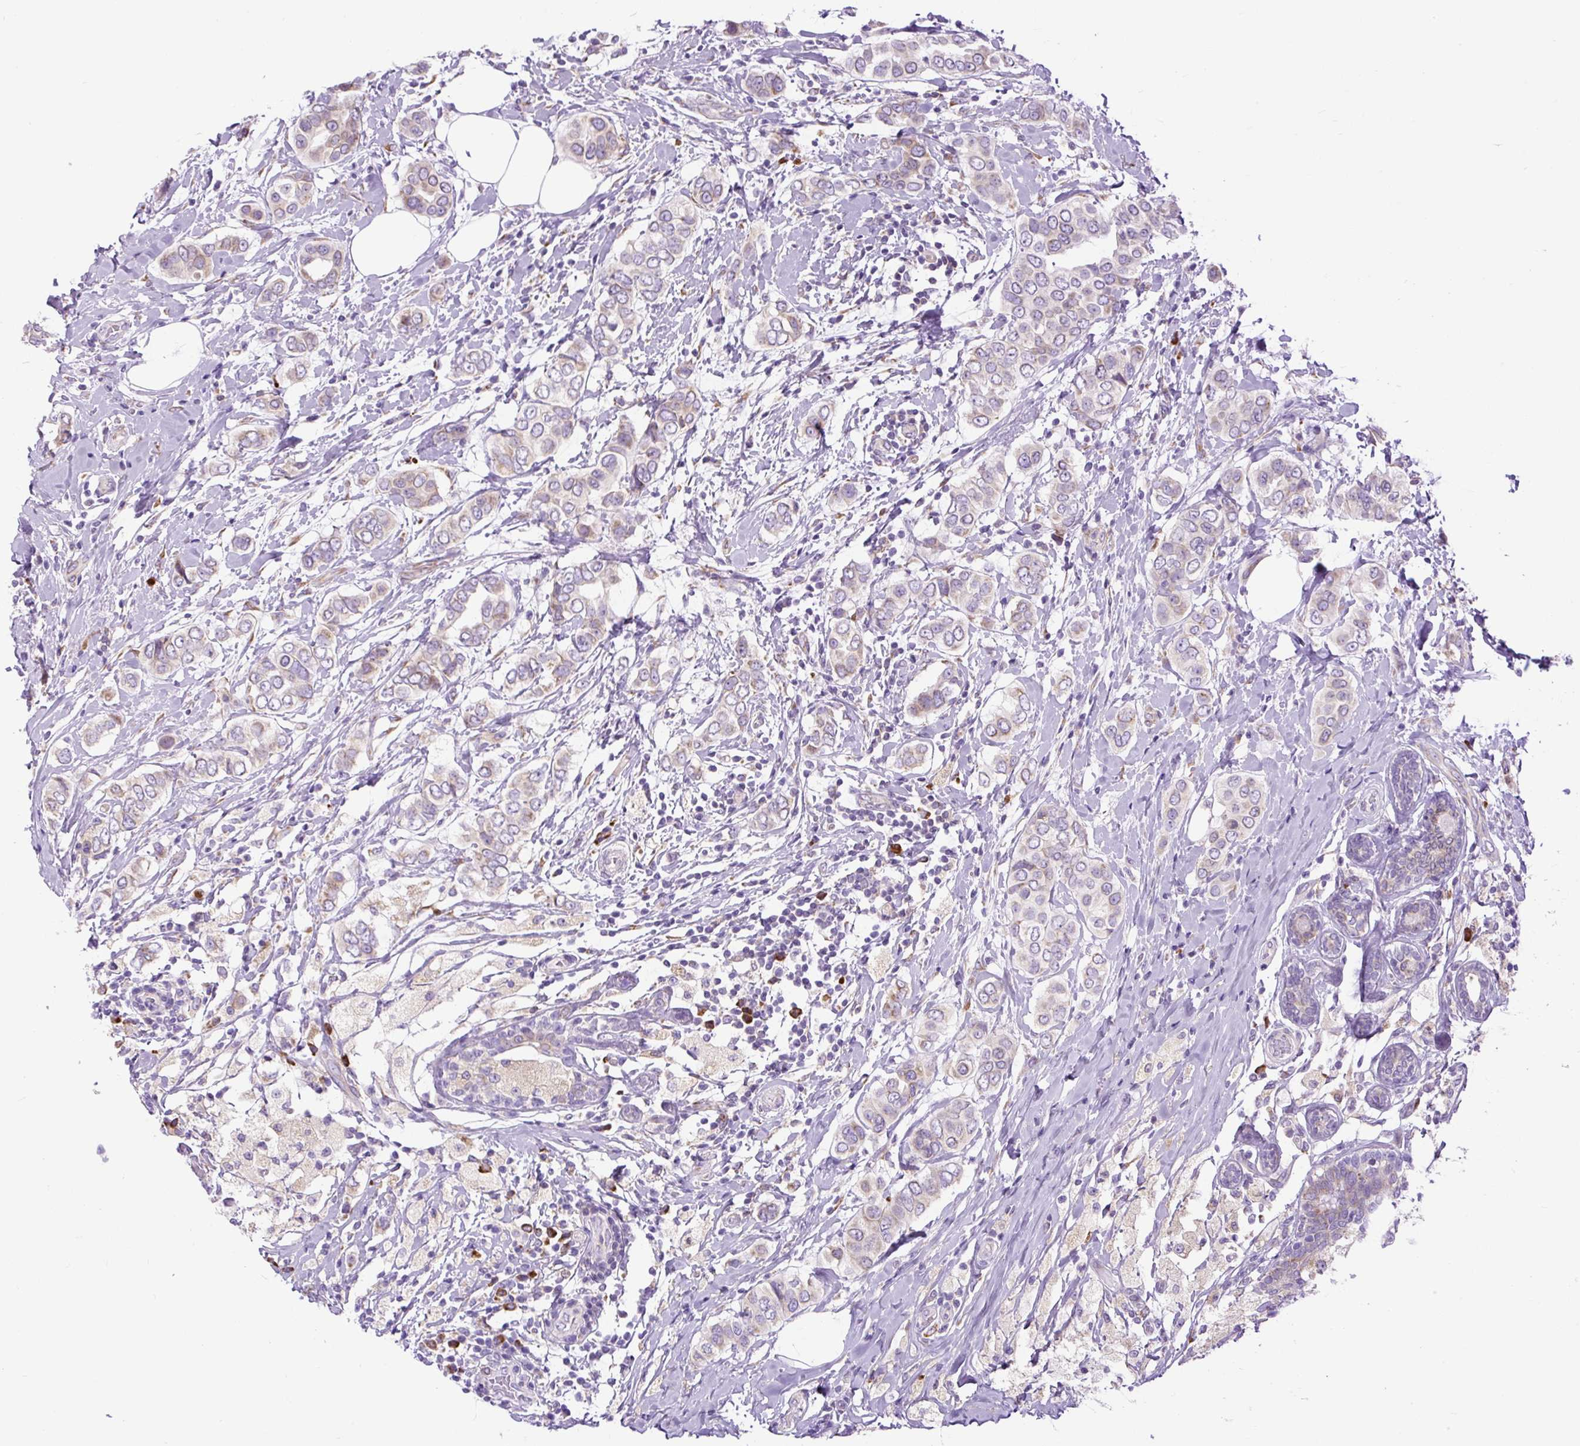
{"staining": {"intensity": "weak", "quantity": "25%-75%", "location": "cytoplasmic/membranous"}, "tissue": "breast cancer", "cell_type": "Tumor cells", "image_type": "cancer", "snomed": [{"axis": "morphology", "description": "Lobular carcinoma"}, {"axis": "topography", "description": "Breast"}], "caption": "Protein staining reveals weak cytoplasmic/membranous positivity in approximately 25%-75% of tumor cells in breast cancer. (IHC, brightfield microscopy, high magnification).", "gene": "DDOST", "patient": {"sex": "female", "age": 51}}